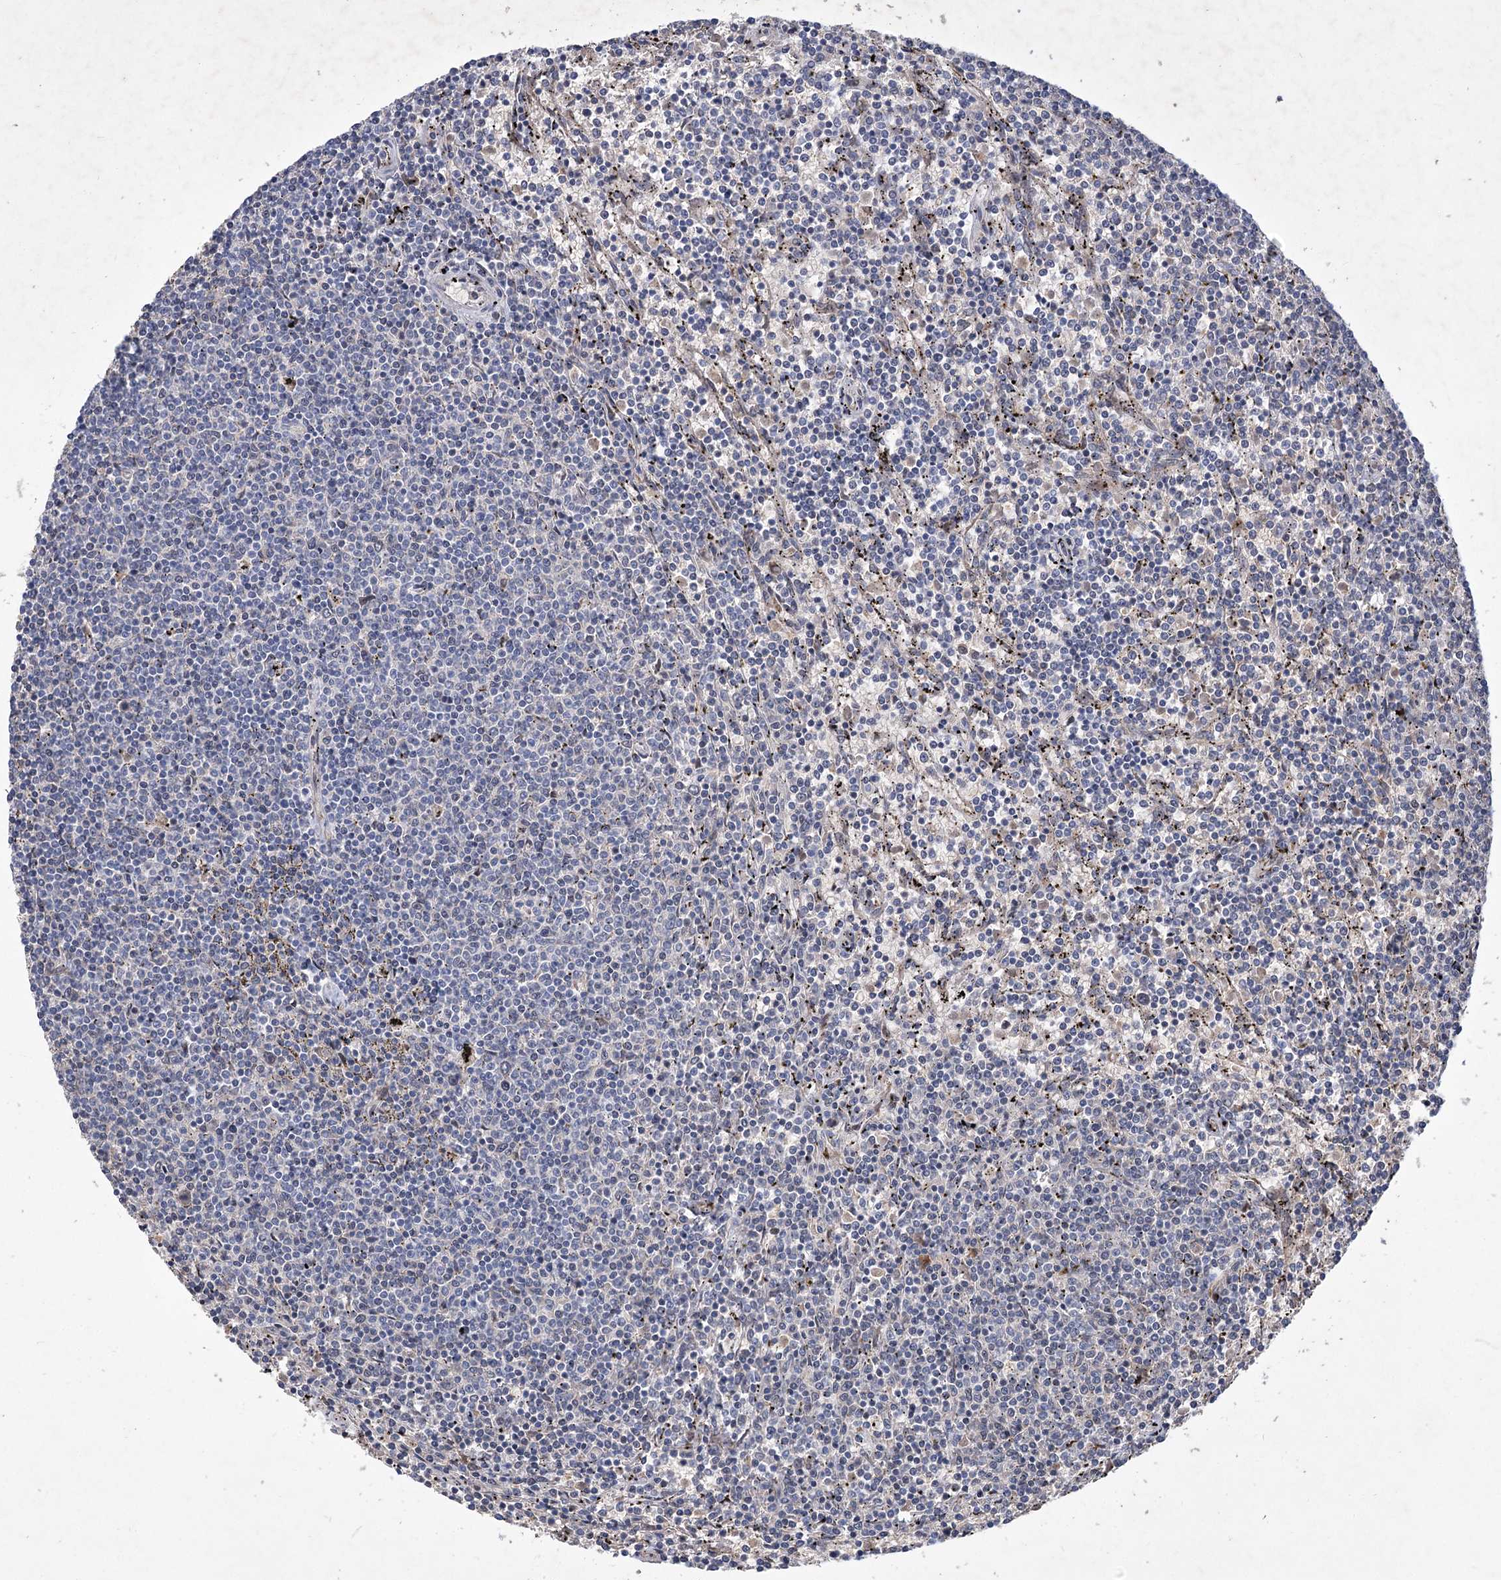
{"staining": {"intensity": "negative", "quantity": "none", "location": "none"}, "tissue": "lymphoma", "cell_type": "Tumor cells", "image_type": "cancer", "snomed": [{"axis": "morphology", "description": "Malignant lymphoma, non-Hodgkin's type, Low grade"}, {"axis": "topography", "description": "Spleen"}], "caption": "High magnification brightfield microscopy of lymphoma stained with DAB (brown) and counterstained with hematoxylin (blue): tumor cells show no significant staining.", "gene": "GCNT4", "patient": {"sex": "female", "age": 50}}